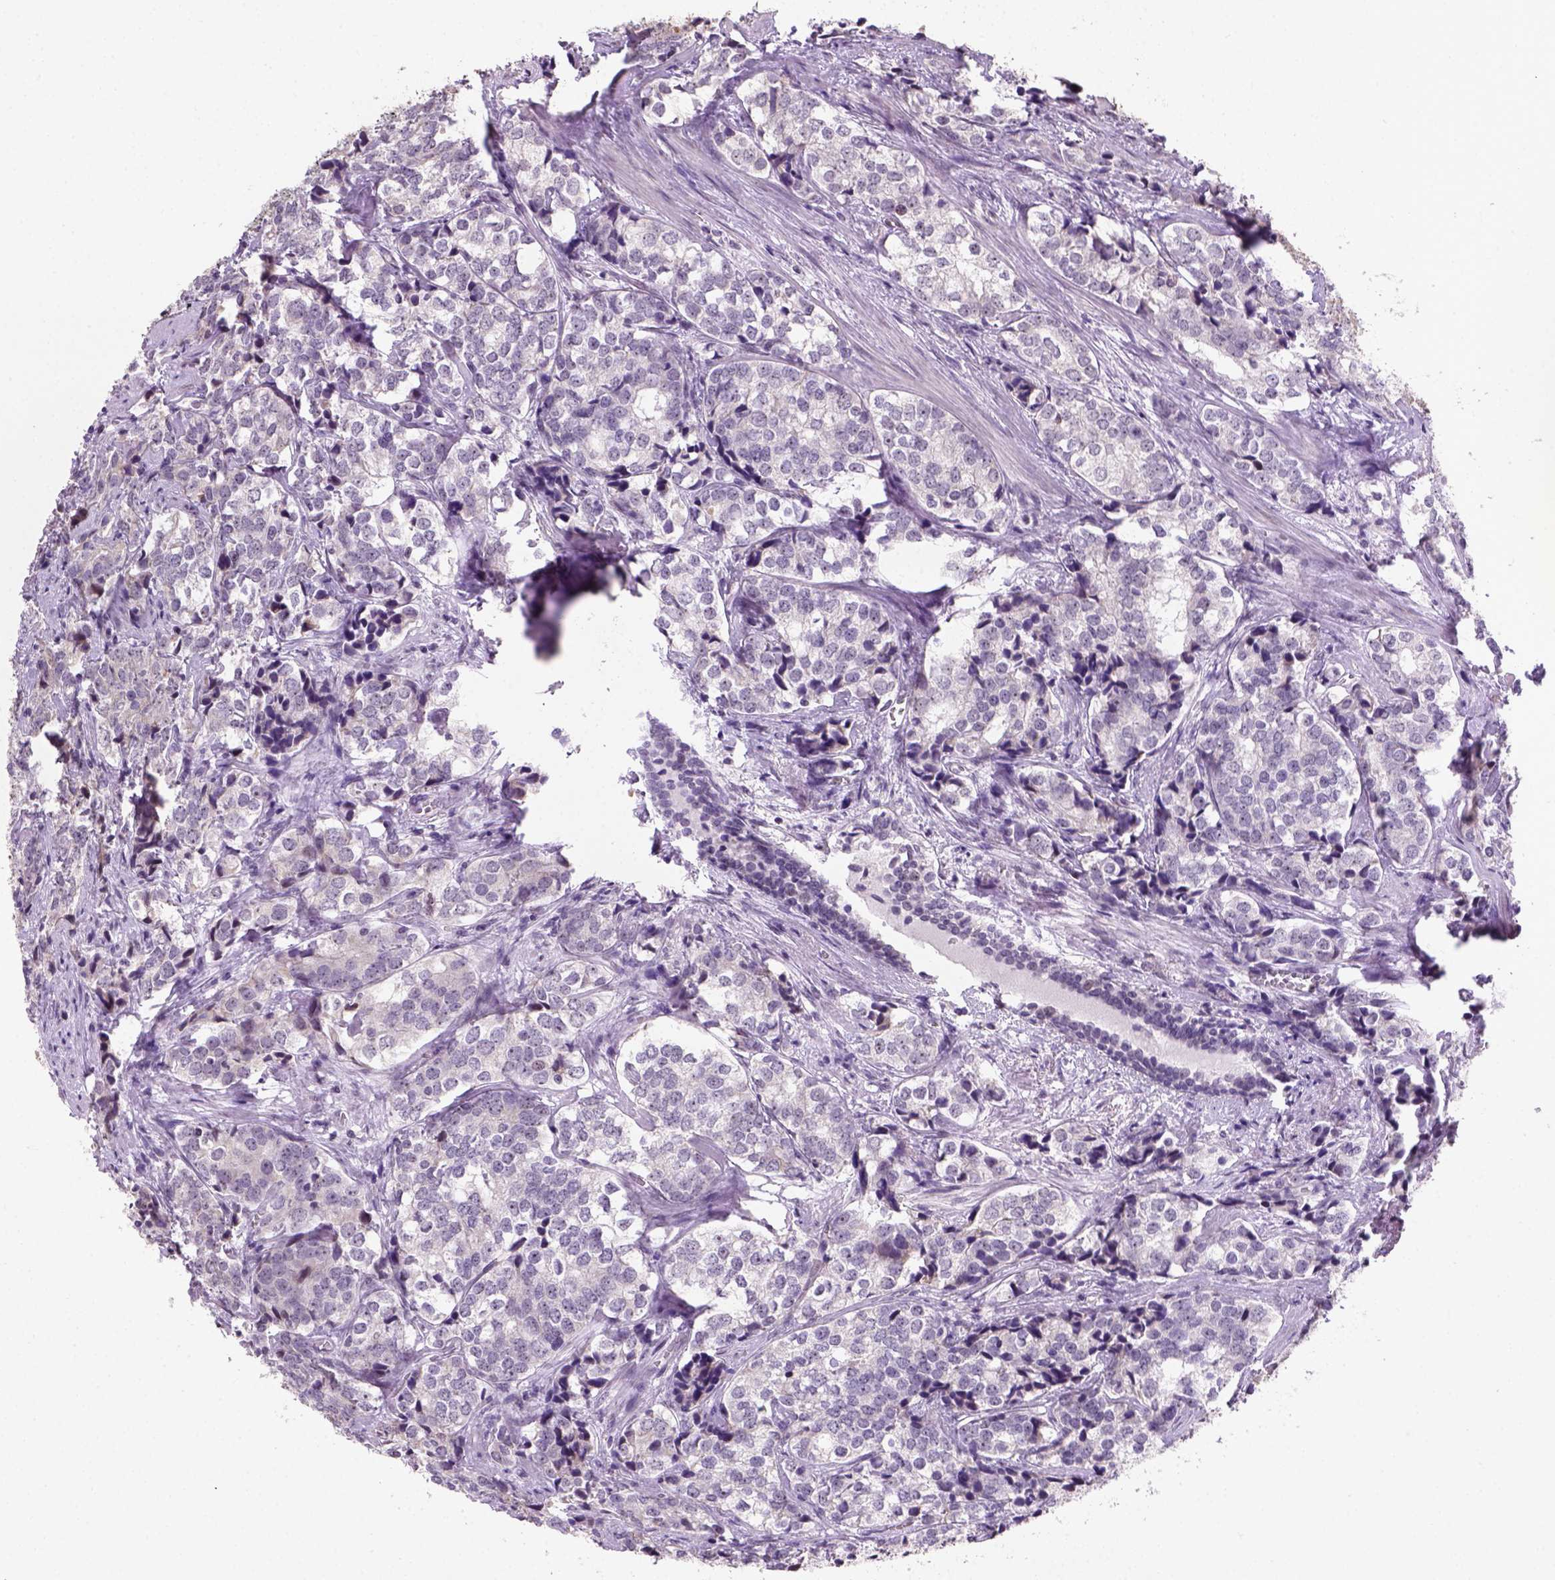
{"staining": {"intensity": "negative", "quantity": "none", "location": "none"}, "tissue": "prostate cancer", "cell_type": "Tumor cells", "image_type": "cancer", "snomed": [{"axis": "morphology", "description": "Adenocarcinoma, NOS"}, {"axis": "topography", "description": "Prostate and seminal vesicle, NOS"}], "caption": "IHC of prostate cancer (adenocarcinoma) displays no positivity in tumor cells. (DAB immunohistochemistry with hematoxylin counter stain).", "gene": "DDX50", "patient": {"sex": "male", "age": 63}}